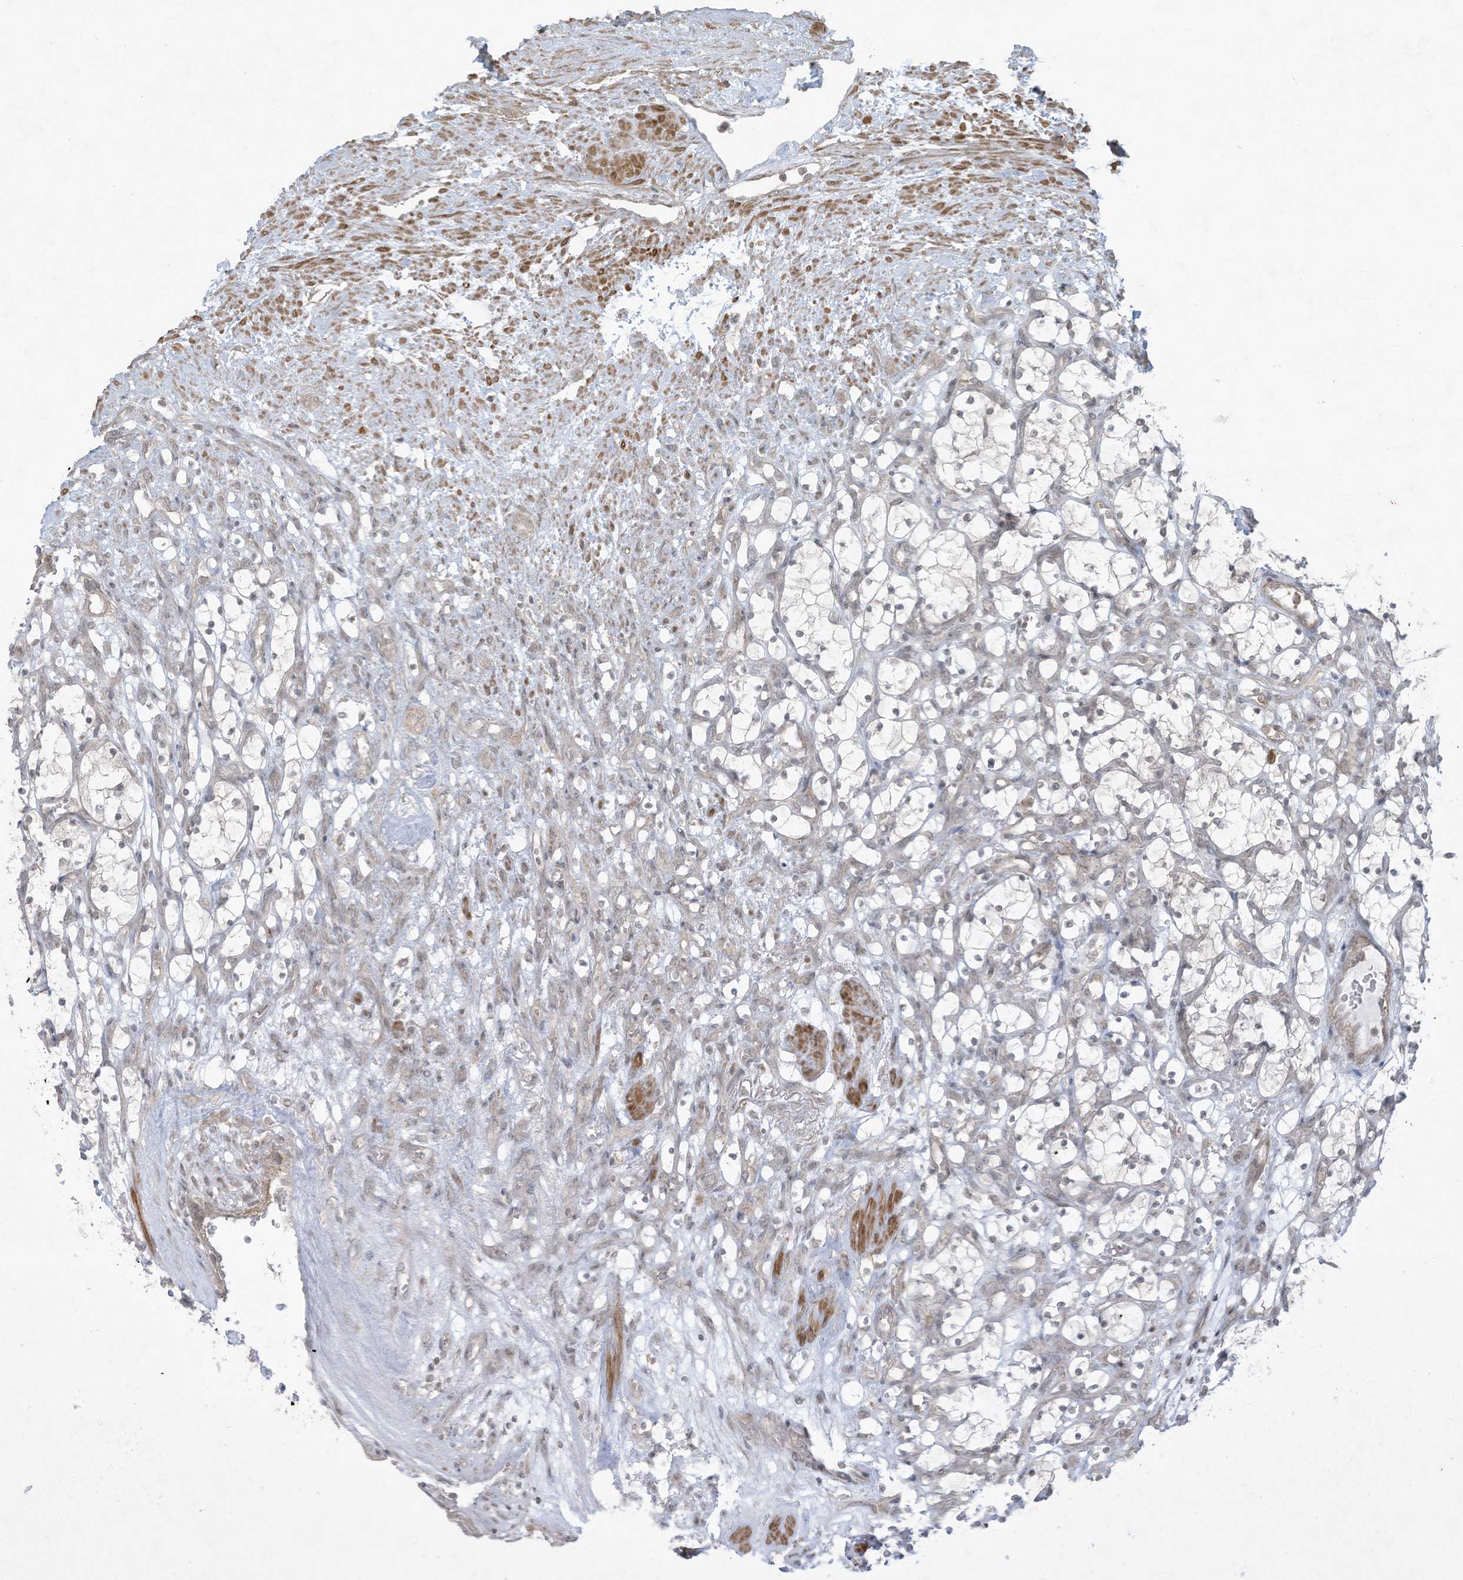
{"staining": {"intensity": "negative", "quantity": "none", "location": "none"}, "tissue": "renal cancer", "cell_type": "Tumor cells", "image_type": "cancer", "snomed": [{"axis": "morphology", "description": "Adenocarcinoma, NOS"}, {"axis": "topography", "description": "Kidney"}], "caption": "An immunohistochemistry (IHC) image of renal cancer is shown. There is no staining in tumor cells of renal cancer.", "gene": "ZNF263", "patient": {"sex": "female", "age": 69}}